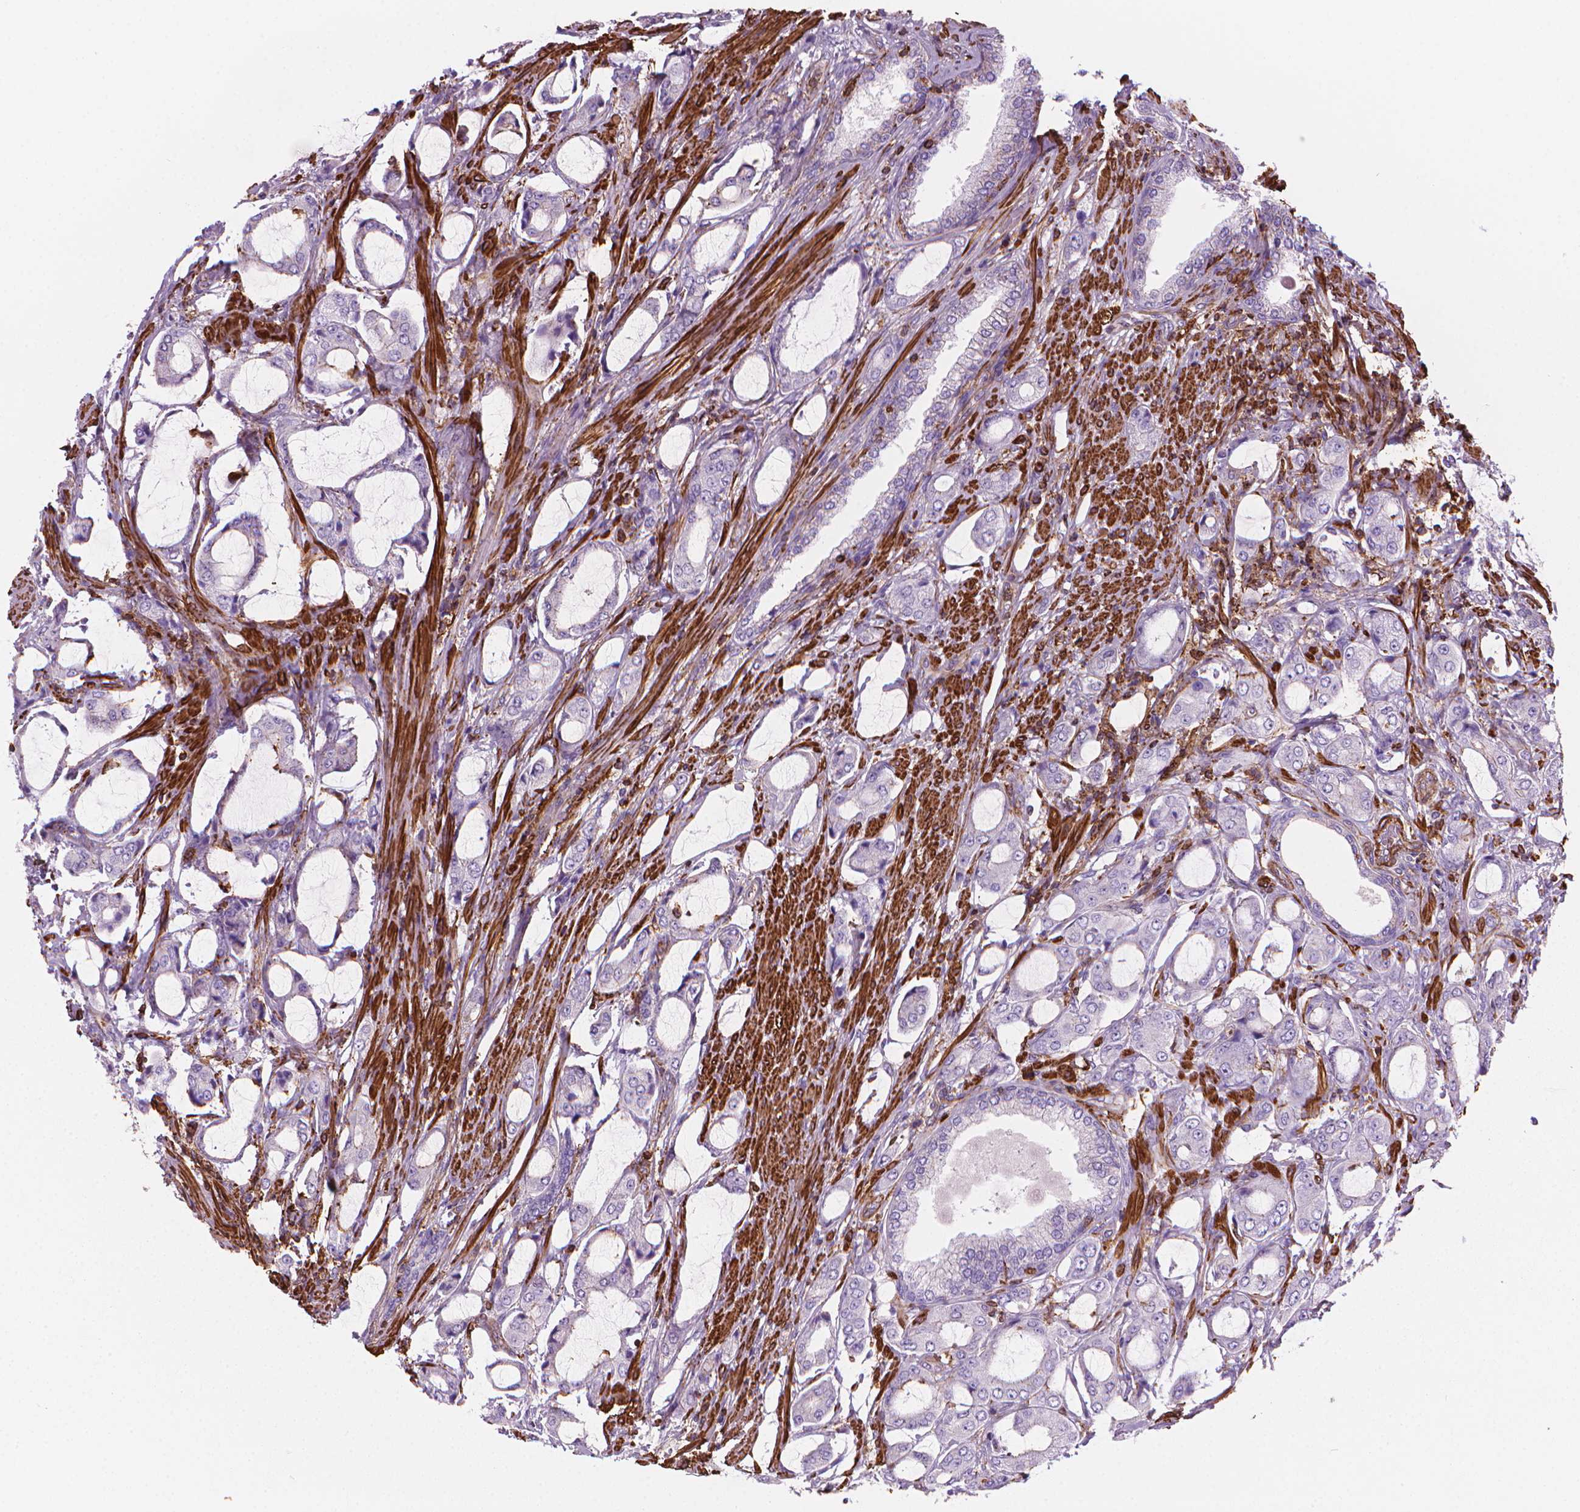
{"staining": {"intensity": "negative", "quantity": "none", "location": "none"}, "tissue": "prostate cancer", "cell_type": "Tumor cells", "image_type": "cancer", "snomed": [{"axis": "morphology", "description": "Adenocarcinoma, NOS"}, {"axis": "topography", "description": "Prostate"}], "caption": "The immunohistochemistry micrograph has no significant staining in tumor cells of prostate cancer (adenocarcinoma) tissue.", "gene": "PATJ", "patient": {"sex": "male", "age": 63}}